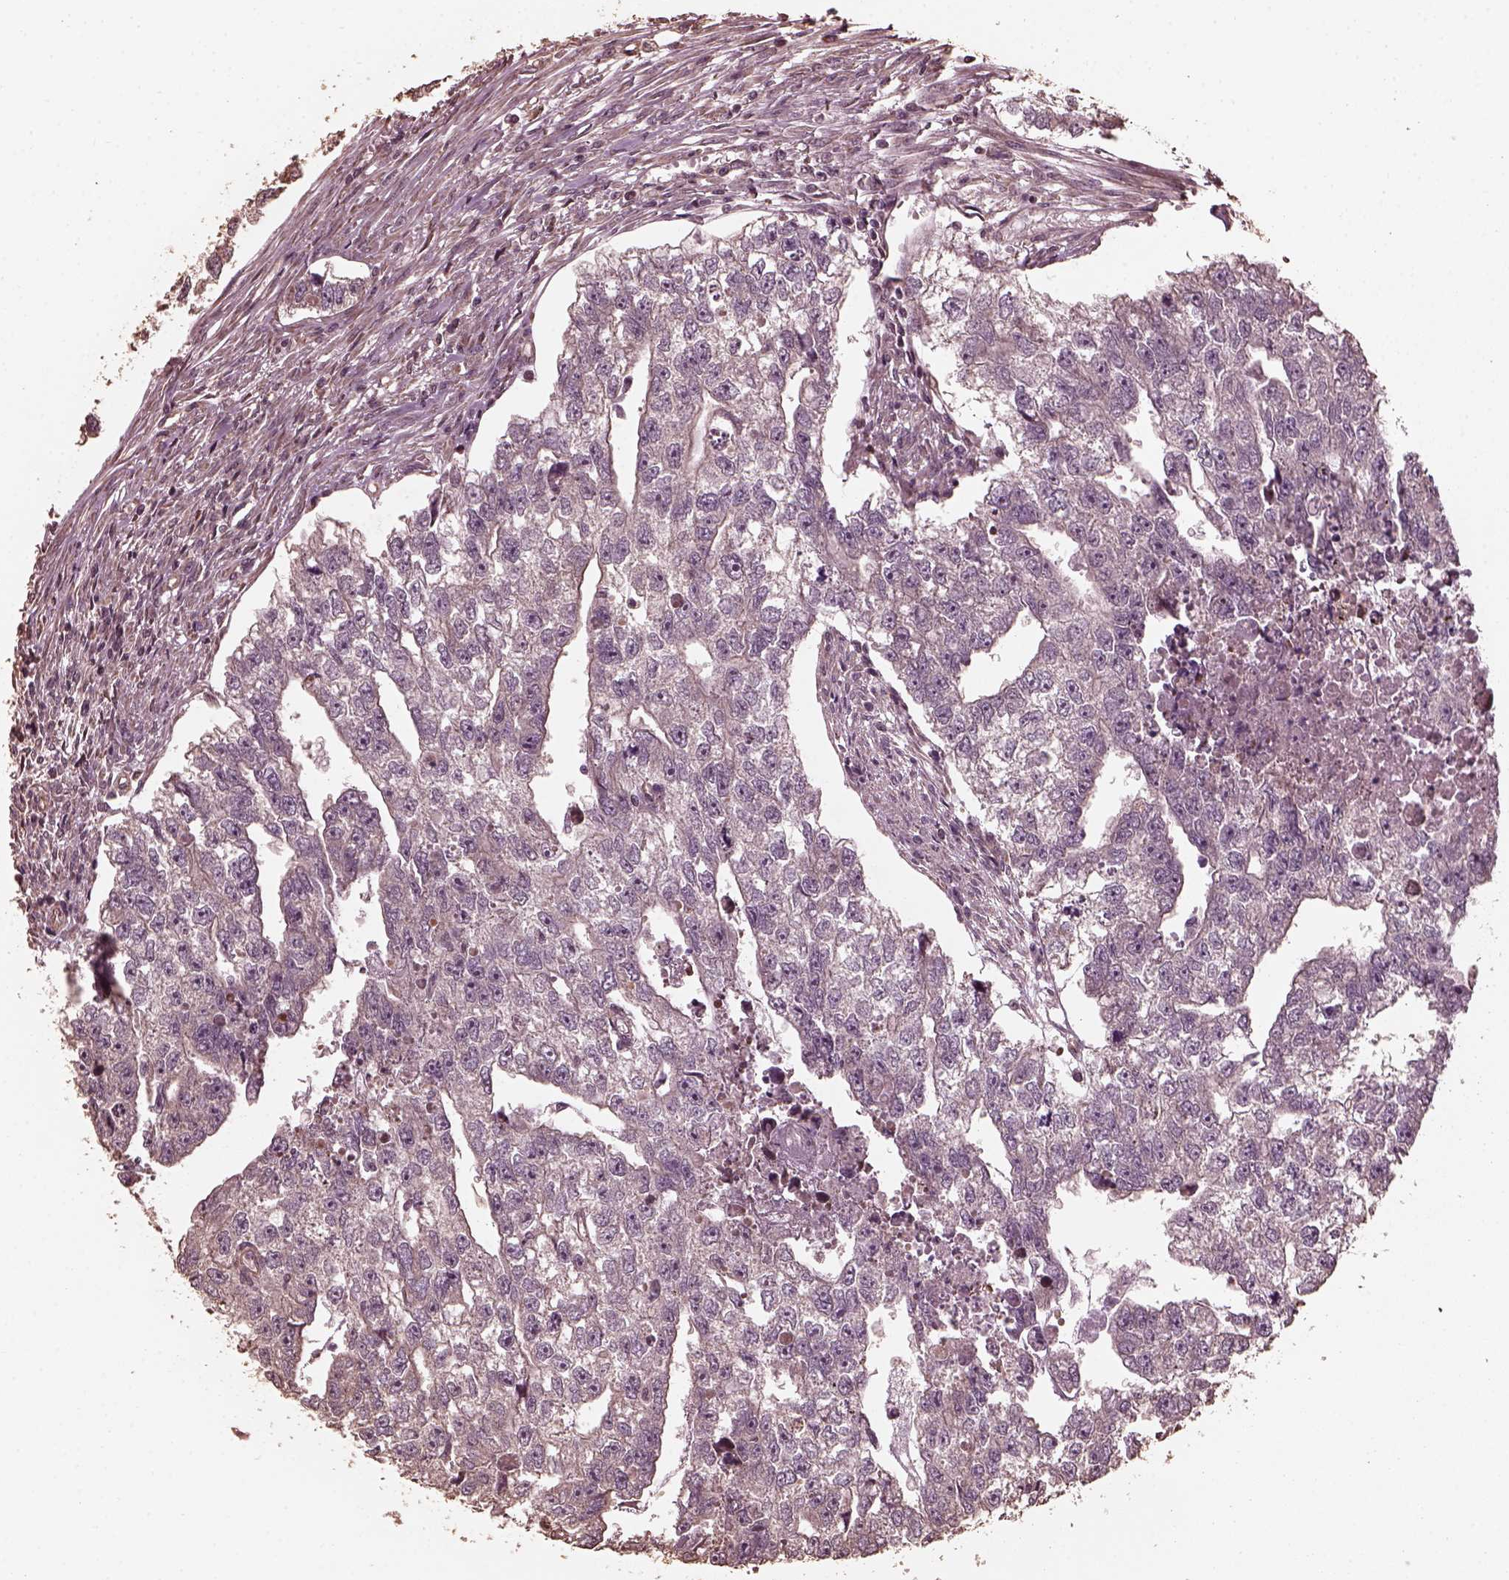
{"staining": {"intensity": "negative", "quantity": "none", "location": "none"}, "tissue": "testis cancer", "cell_type": "Tumor cells", "image_type": "cancer", "snomed": [{"axis": "morphology", "description": "Carcinoma, Embryonal, NOS"}, {"axis": "morphology", "description": "Teratoma, malignant, NOS"}, {"axis": "topography", "description": "Testis"}], "caption": "Immunohistochemistry of human testis cancer (embryonal carcinoma) reveals no staining in tumor cells.", "gene": "GTPBP1", "patient": {"sex": "male", "age": 44}}